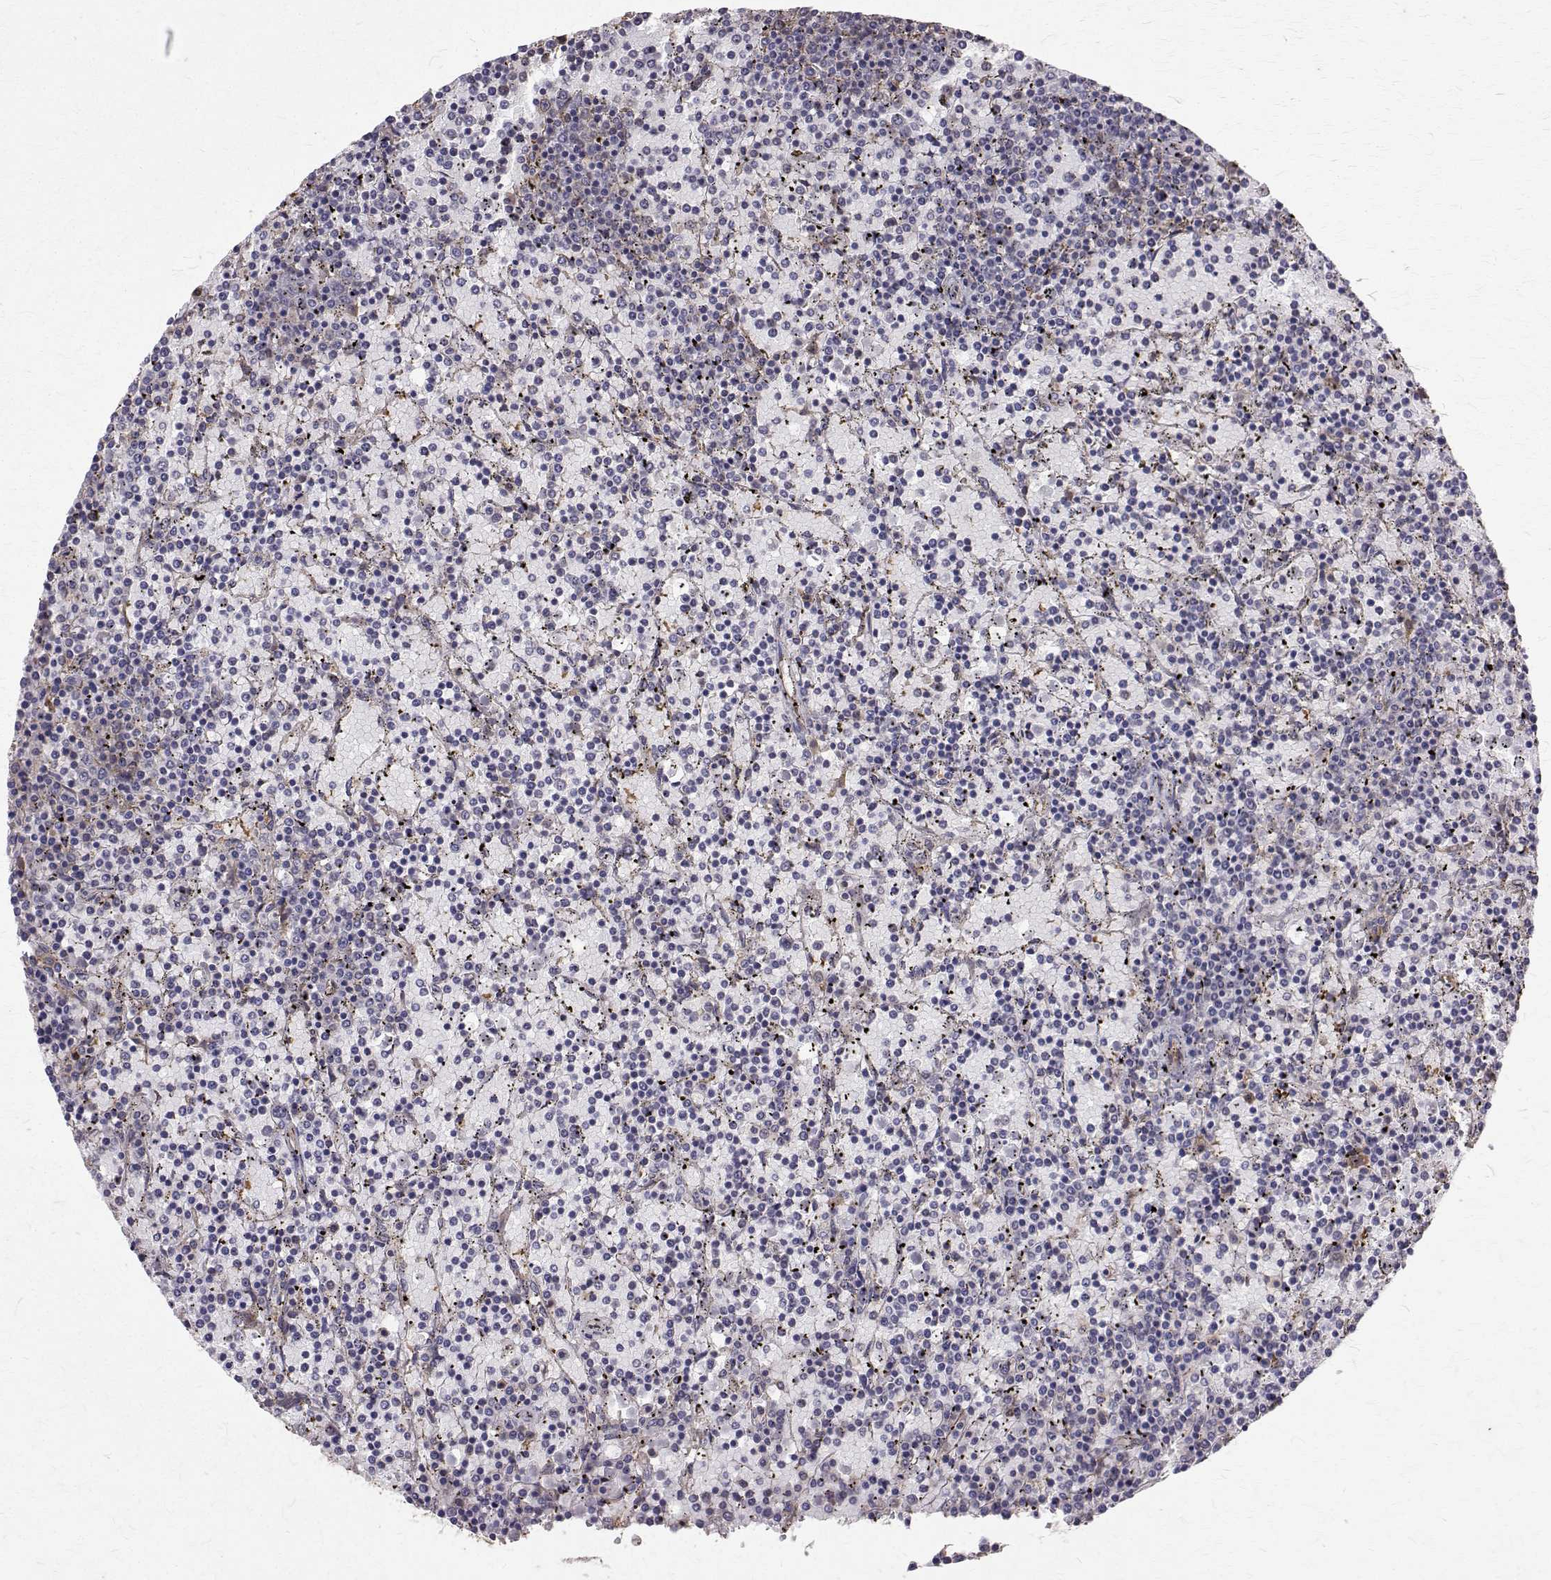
{"staining": {"intensity": "negative", "quantity": "none", "location": "none"}, "tissue": "lymphoma", "cell_type": "Tumor cells", "image_type": "cancer", "snomed": [{"axis": "morphology", "description": "Malignant lymphoma, non-Hodgkin's type, Low grade"}, {"axis": "topography", "description": "Spleen"}], "caption": "This is an immunohistochemistry (IHC) image of malignant lymphoma, non-Hodgkin's type (low-grade). There is no staining in tumor cells.", "gene": "FARSB", "patient": {"sex": "female", "age": 77}}